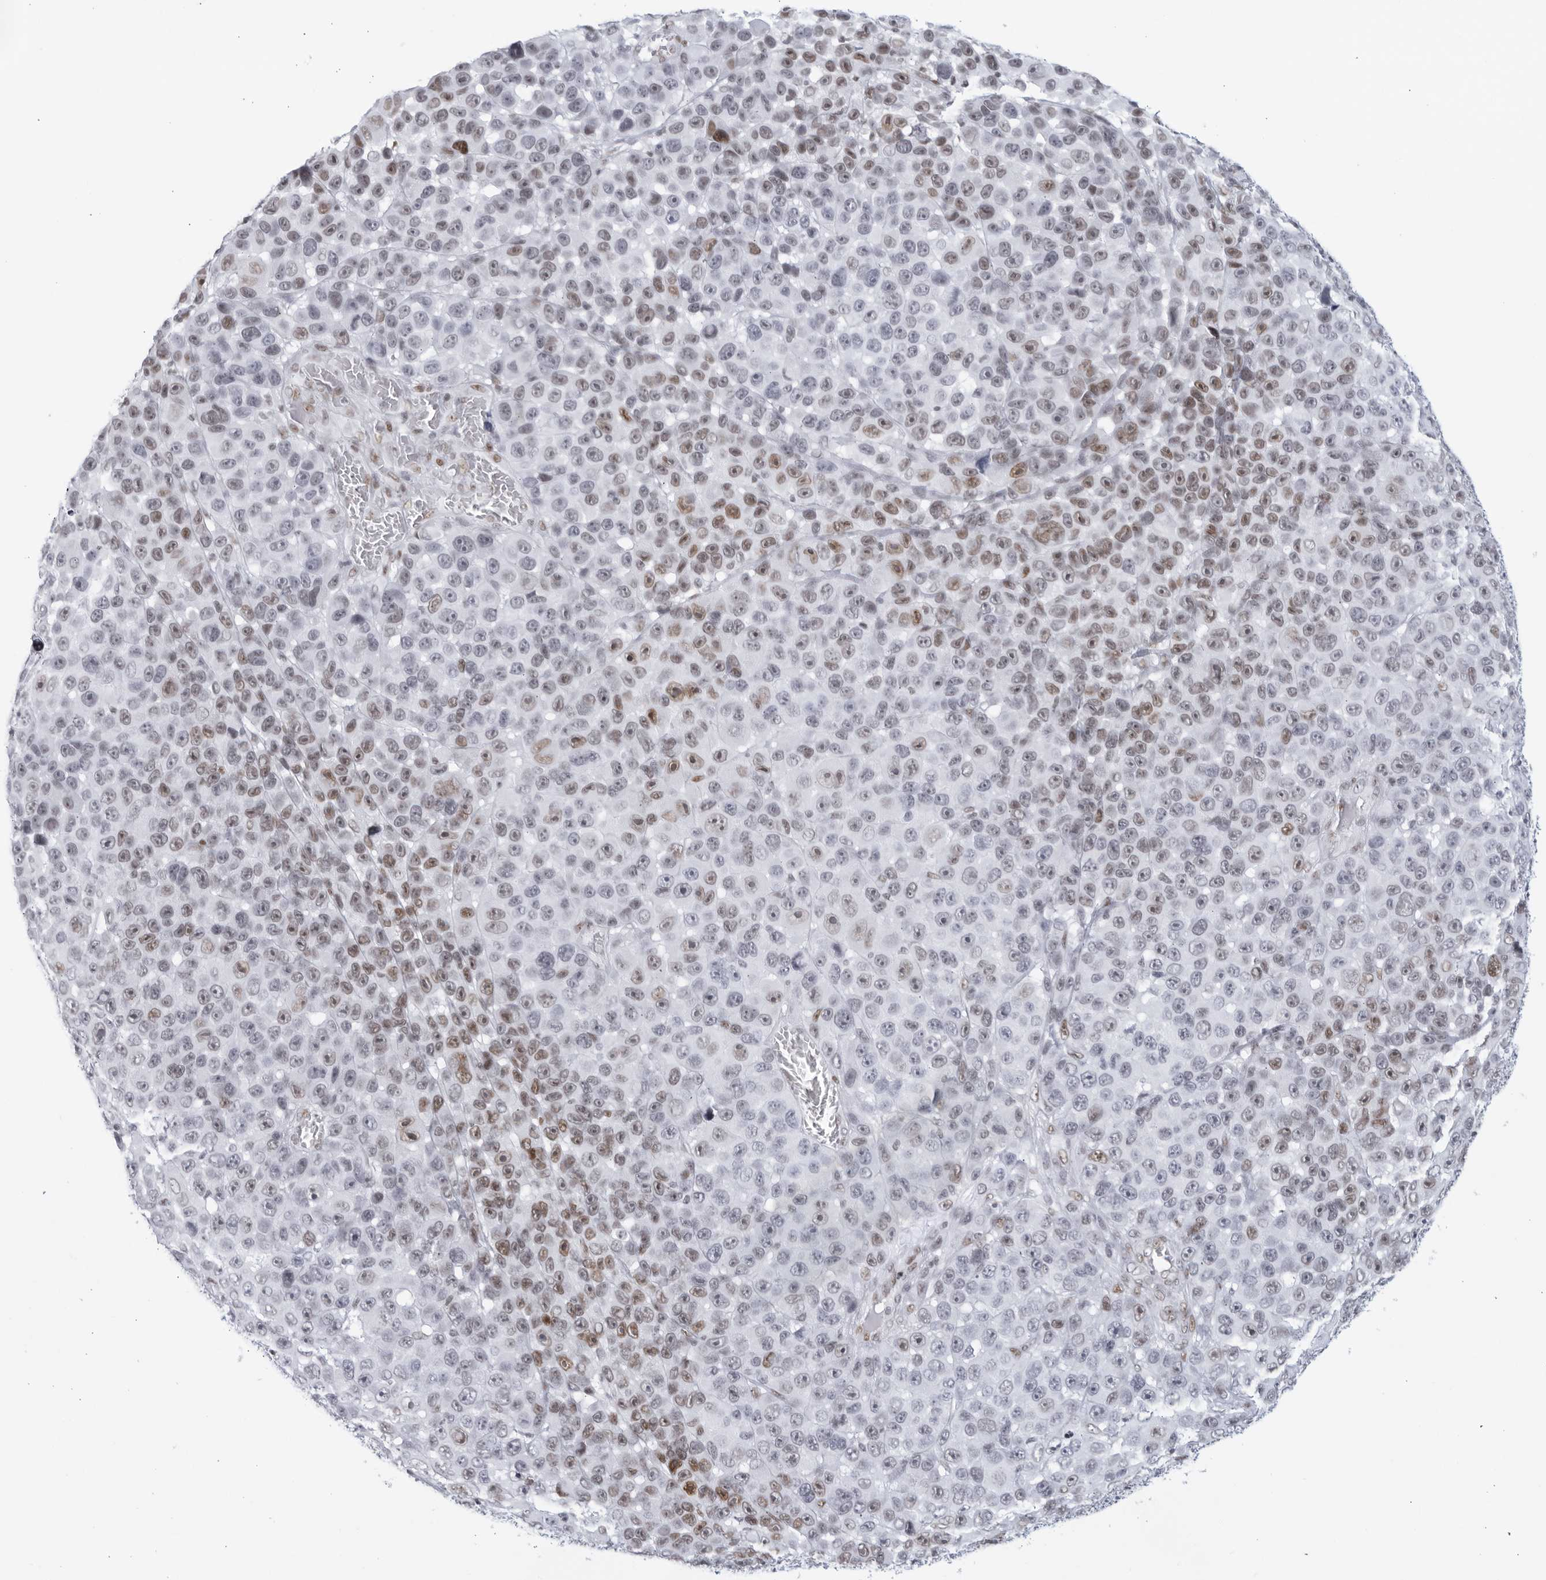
{"staining": {"intensity": "strong", "quantity": "25%-75%", "location": "nuclear"}, "tissue": "melanoma", "cell_type": "Tumor cells", "image_type": "cancer", "snomed": [{"axis": "morphology", "description": "Malignant melanoma, NOS"}, {"axis": "topography", "description": "Skin"}], "caption": "Melanoma was stained to show a protein in brown. There is high levels of strong nuclear staining in about 25%-75% of tumor cells.", "gene": "HP1BP3", "patient": {"sex": "male", "age": 53}}